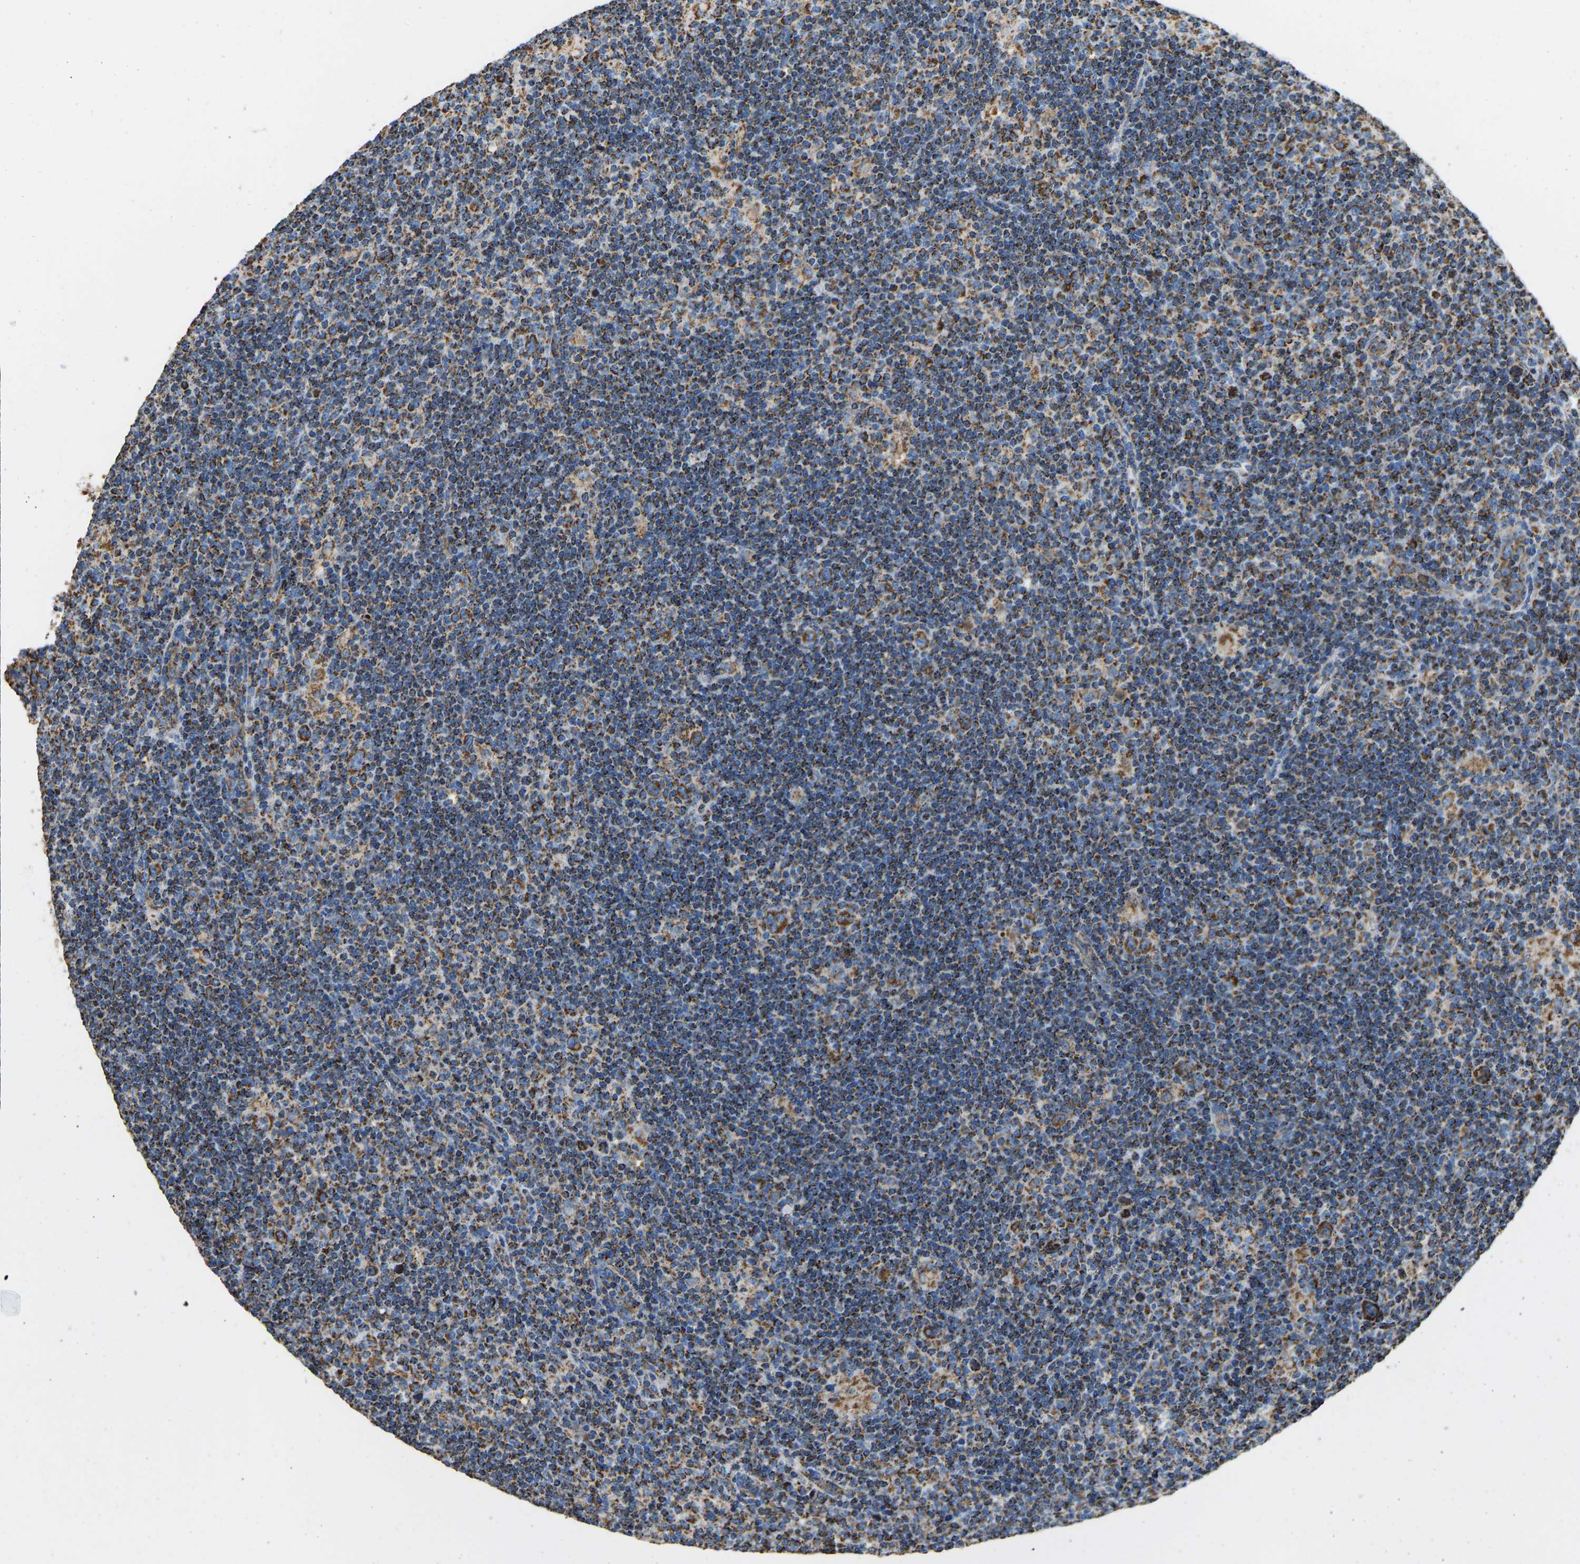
{"staining": {"intensity": "moderate", "quantity": ">75%", "location": "cytoplasmic/membranous"}, "tissue": "lymphoma", "cell_type": "Tumor cells", "image_type": "cancer", "snomed": [{"axis": "morphology", "description": "Hodgkin's disease, NOS"}, {"axis": "topography", "description": "Lymph node"}], "caption": "Human Hodgkin's disease stained with a brown dye exhibits moderate cytoplasmic/membranous positive expression in approximately >75% of tumor cells.", "gene": "IRX6", "patient": {"sex": "female", "age": 57}}